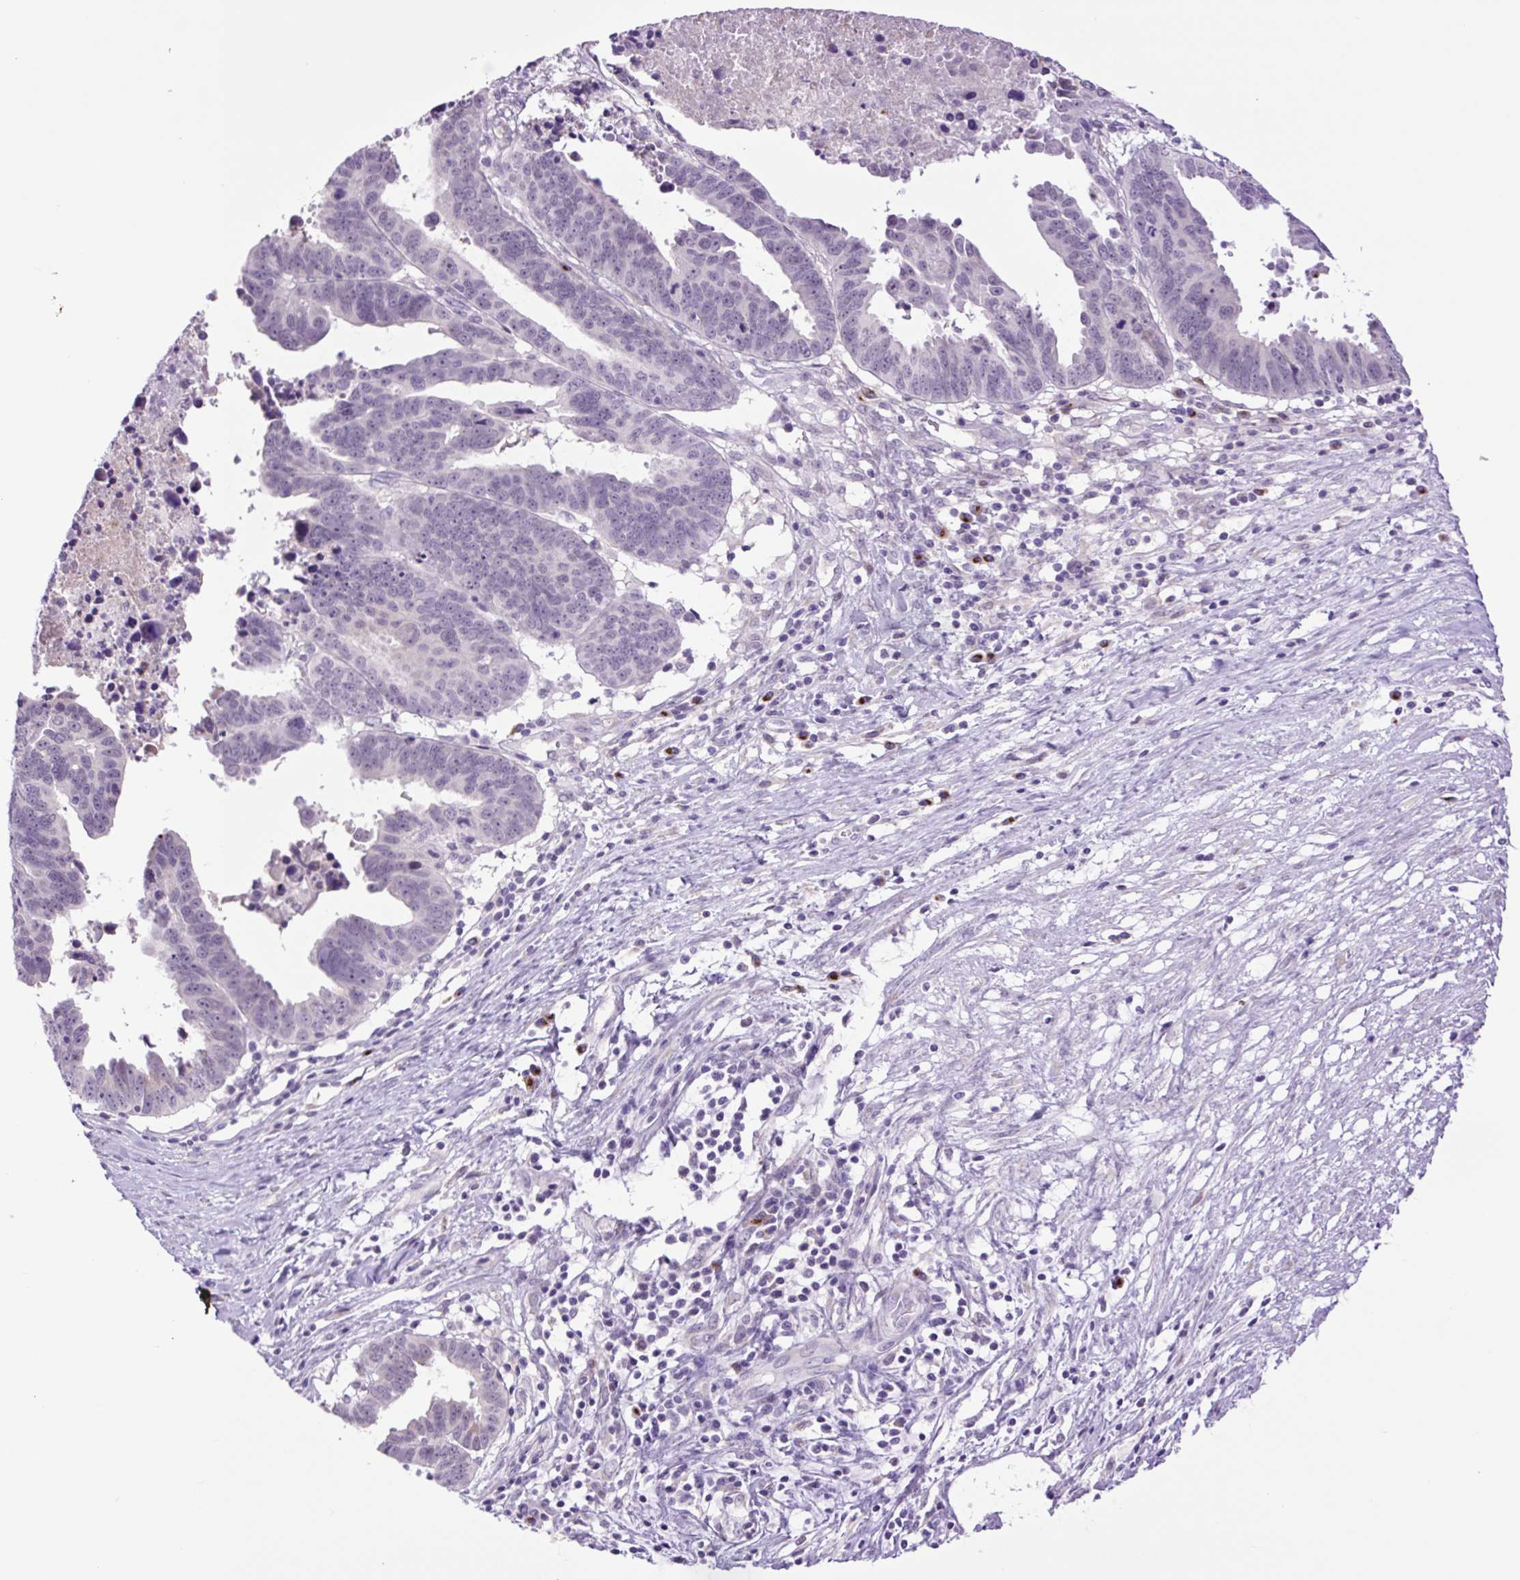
{"staining": {"intensity": "negative", "quantity": "none", "location": "none"}, "tissue": "ovarian cancer", "cell_type": "Tumor cells", "image_type": "cancer", "snomed": [{"axis": "morphology", "description": "Carcinoma, endometroid"}, {"axis": "morphology", "description": "Cystadenocarcinoma, serous, NOS"}, {"axis": "topography", "description": "Ovary"}], "caption": "Human serous cystadenocarcinoma (ovarian) stained for a protein using immunohistochemistry (IHC) reveals no positivity in tumor cells.", "gene": "MFSD3", "patient": {"sex": "female", "age": 45}}